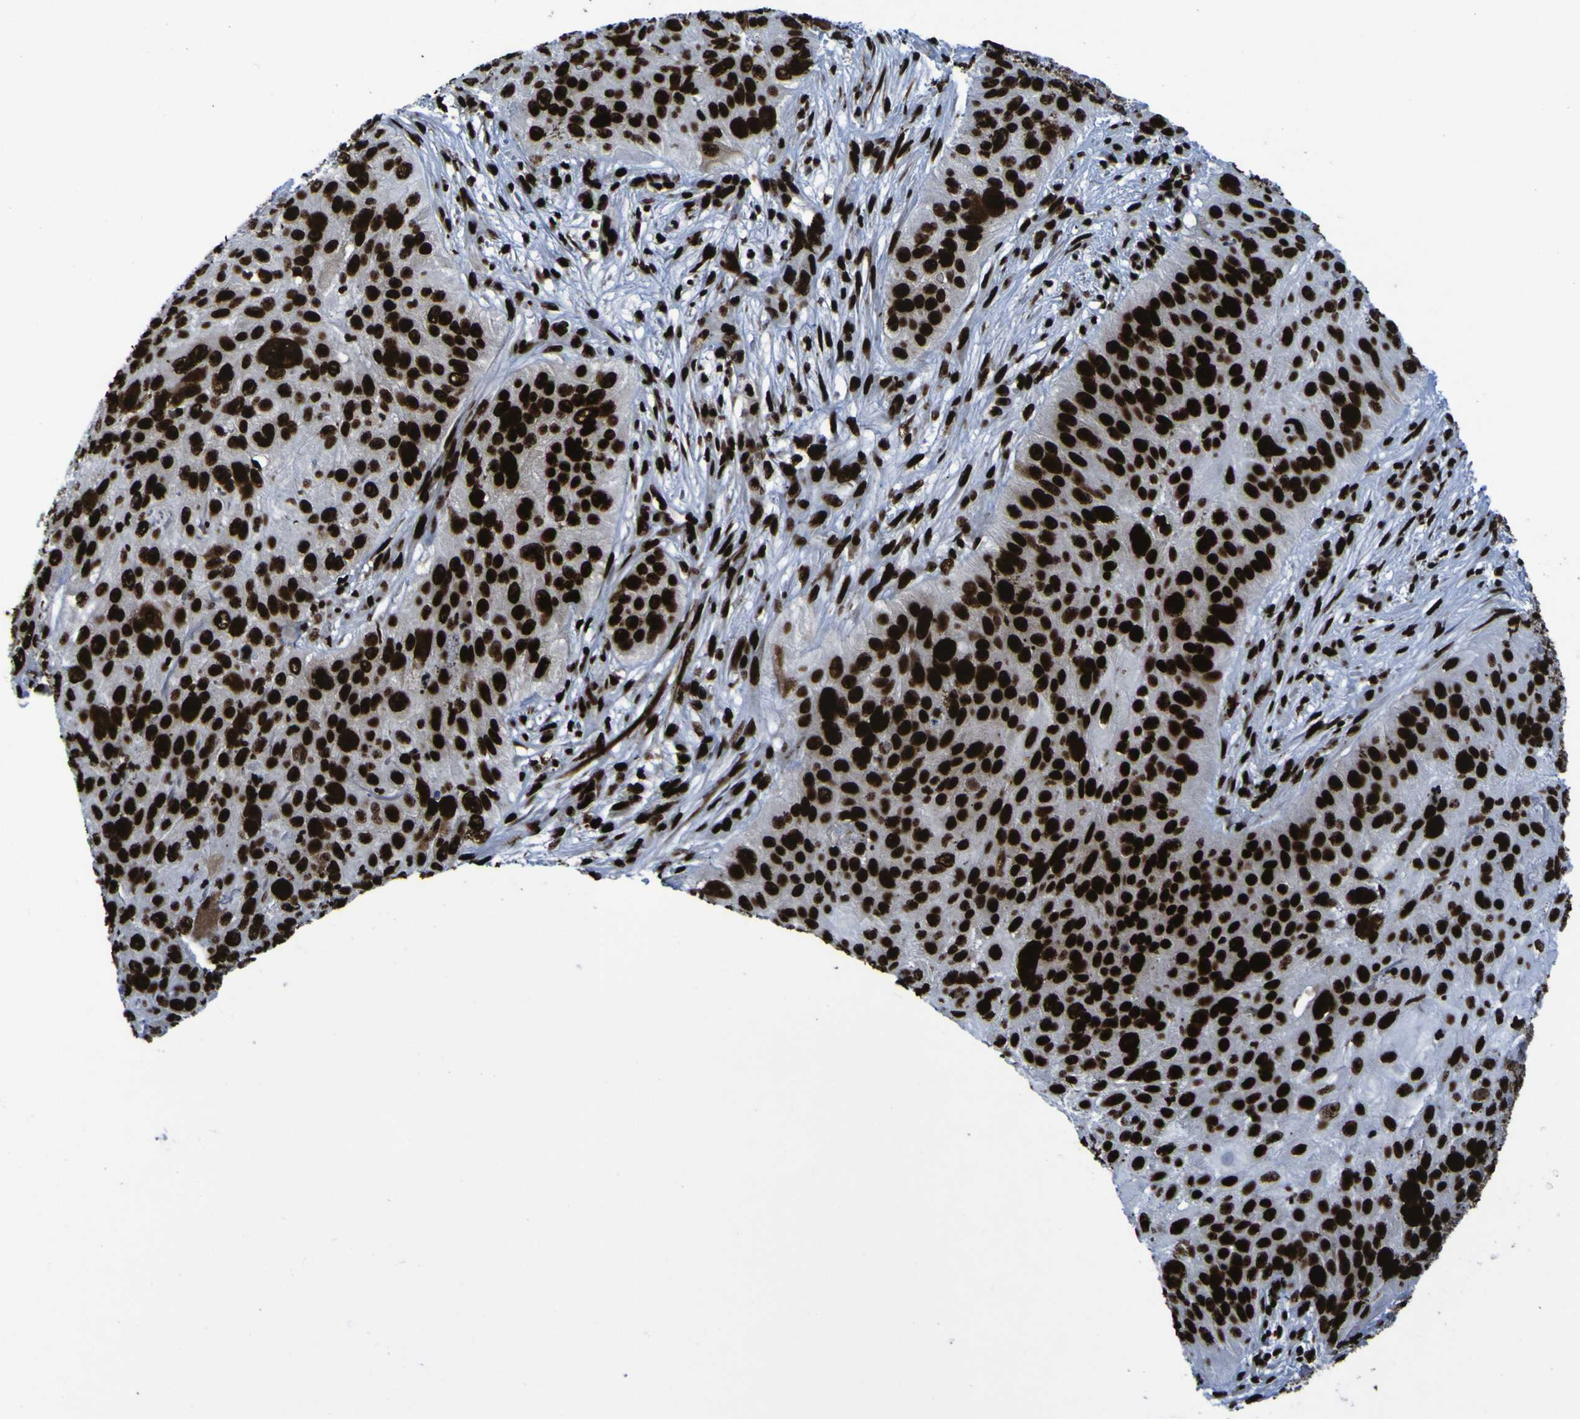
{"staining": {"intensity": "strong", "quantity": ">75%", "location": "nuclear"}, "tissue": "skin cancer", "cell_type": "Tumor cells", "image_type": "cancer", "snomed": [{"axis": "morphology", "description": "Squamous cell carcinoma, NOS"}, {"axis": "topography", "description": "Skin"}], "caption": "Immunohistochemical staining of skin cancer displays high levels of strong nuclear protein staining in approximately >75% of tumor cells. (DAB (3,3'-diaminobenzidine) IHC, brown staining for protein, blue staining for nuclei).", "gene": "NPM1", "patient": {"sex": "female", "age": 80}}